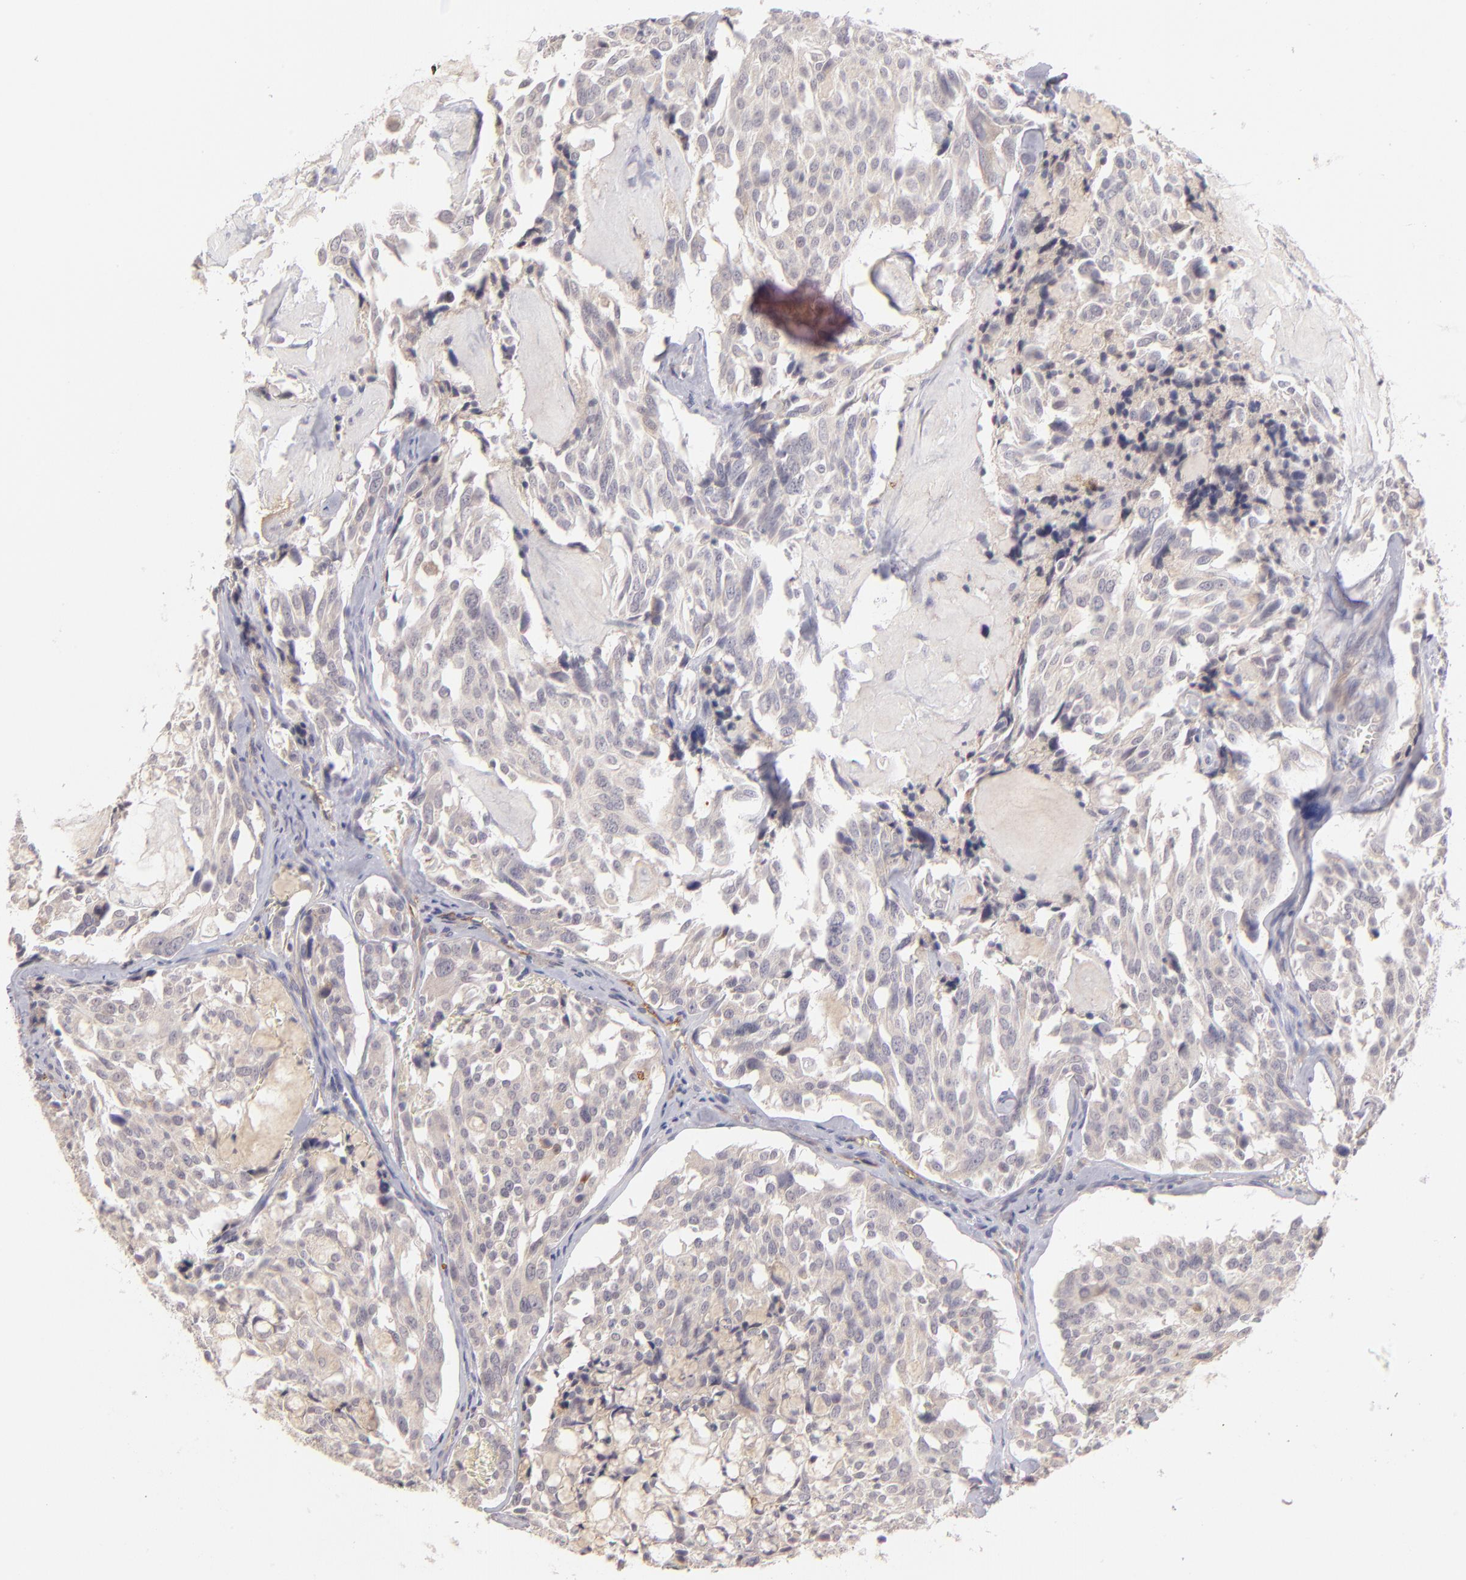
{"staining": {"intensity": "negative", "quantity": "none", "location": "none"}, "tissue": "thyroid cancer", "cell_type": "Tumor cells", "image_type": "cancer", "snomed": [{"axis": "morphology", "description": "Carcinoma, NOS"}, {"axis": "morphology", "description": "Carcinoid, malignant, NOS"}, {"axis": "topography", "description": "Thyroid gland"}], "caption": "Thyroid carcinoma was stained to show a protein in brown. There is no significant staining in tumor cells.", "gene": "THBD", "patient": {"sex": "male", "age": 33}}